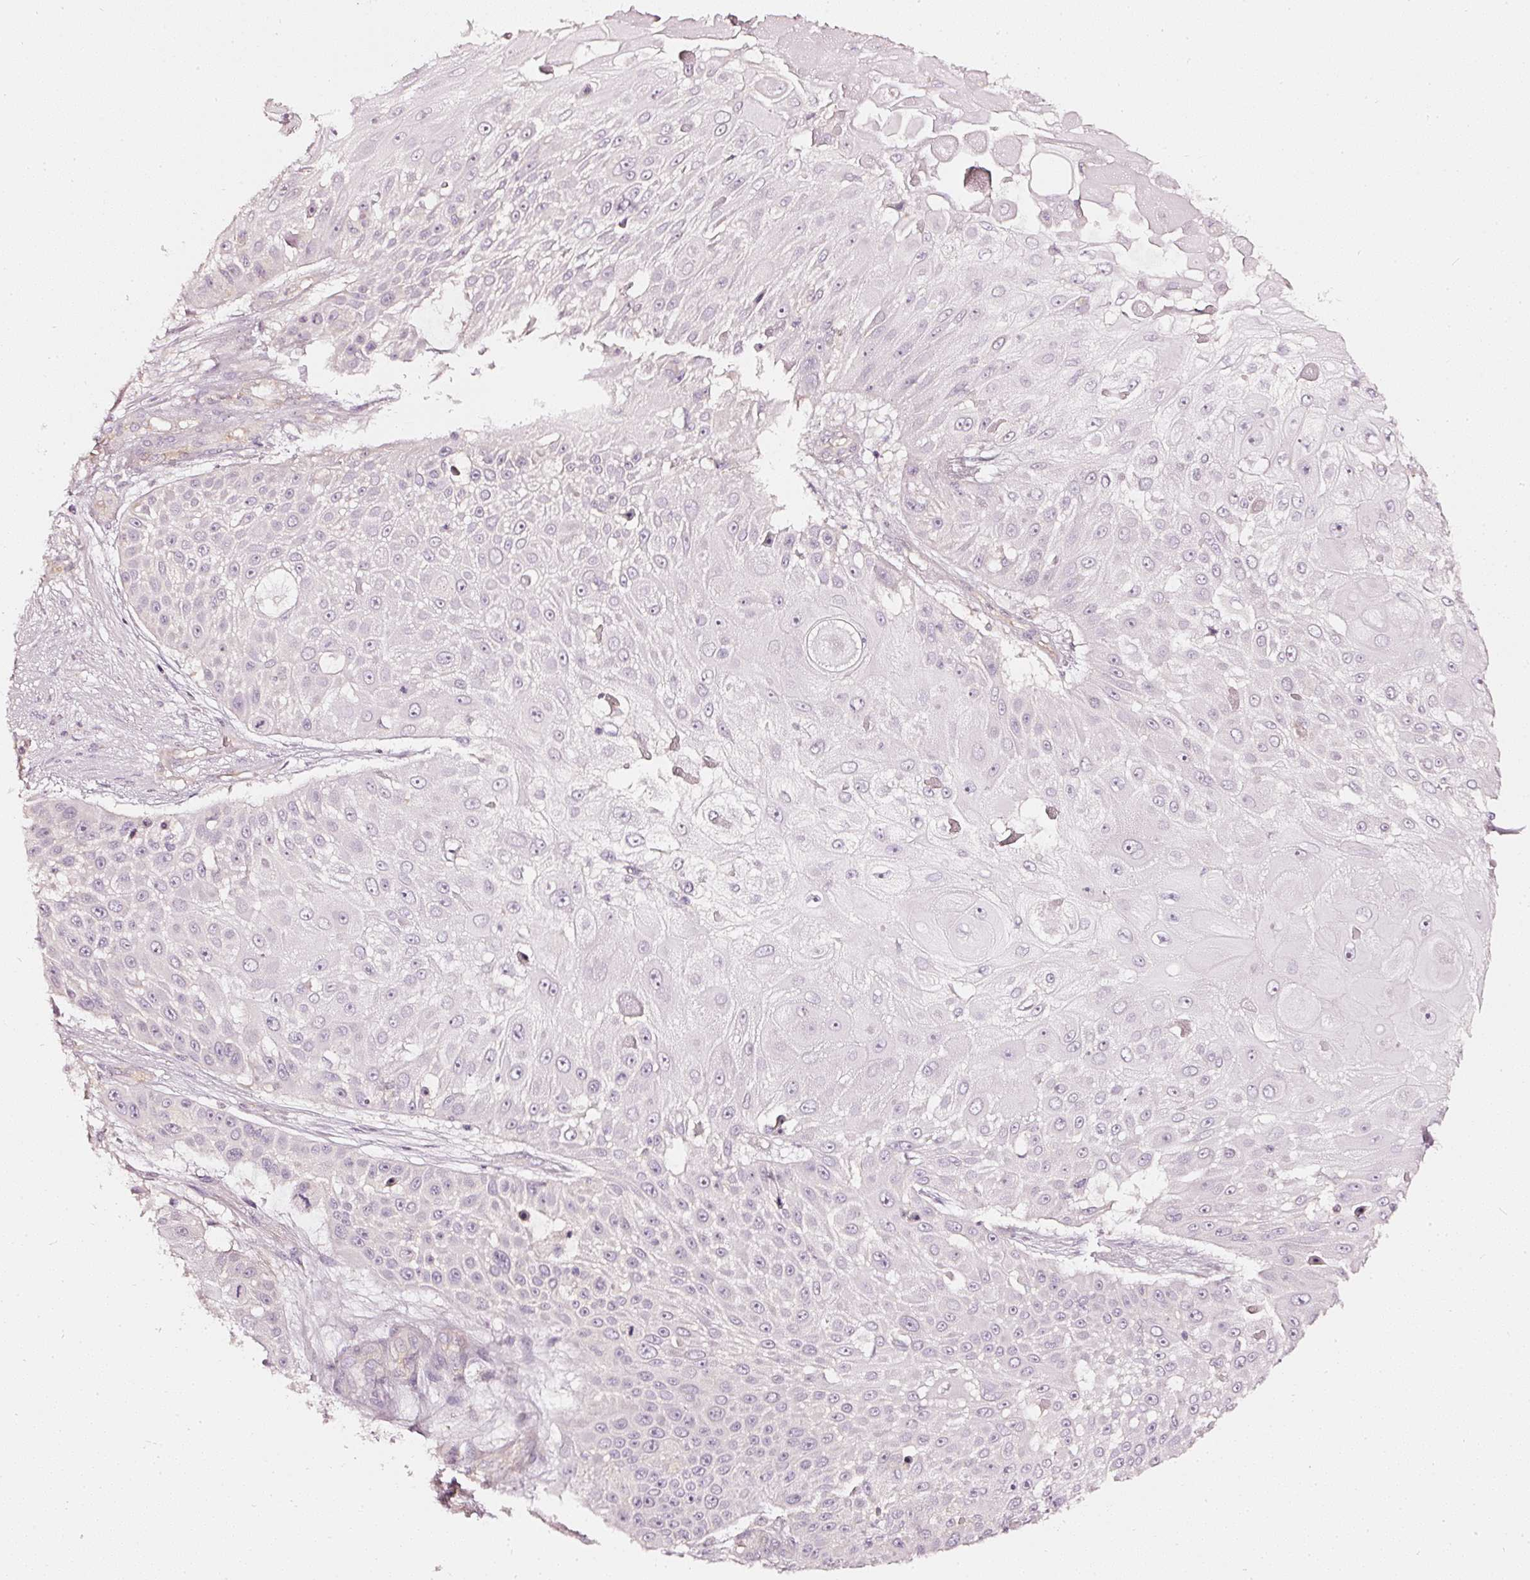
{"staining": {"intensity": "negative", "quantity": "none", "location": "none"}, "tissue": "skin cancer", "cell_type": "Tumor cells", "image_type": "cancer", "snomed": [{"axis": "morphology", "description": "Squamous cell carcinoma, NOS"}, {"axis": "topography", "description": "Skin"}], "caption": "An image of skin squamous cell carcinoma stained for a protein shows no brown staining in tumor cells. The staining was performed using DAB to visualize the protein expression in brown, while the nuclei were stained in blue with hematoxylin (Magnification: 20x).", "gene": "CNP", "patient": {"sex": "female", "age": 86}}